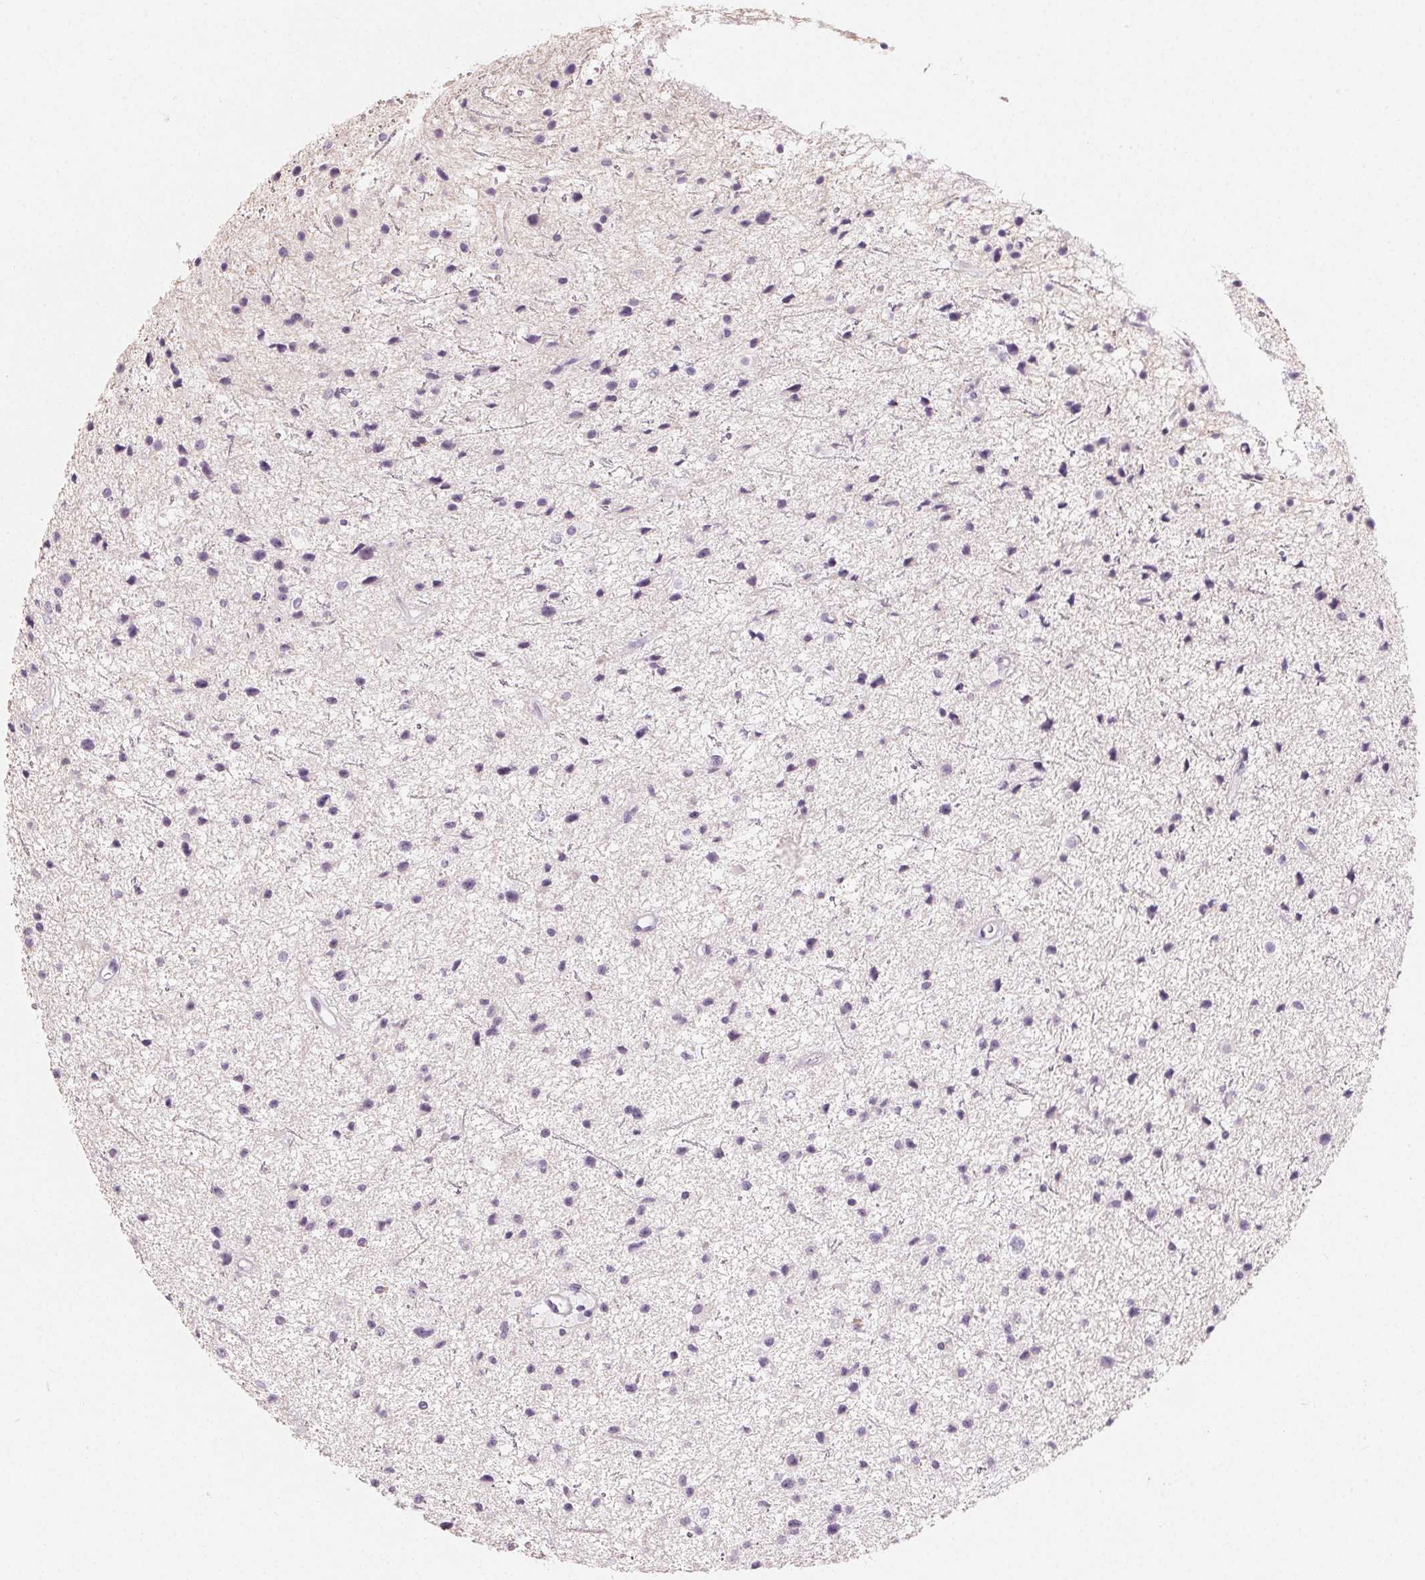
{"staining": {"intensity": "negative", "quantity": "none", "location": "none"}, "tissue": "glioma", "cell_type": "Tumor cells", "image_type": "cancer", "snomed": [{"axis": "morphology", "description": "Glioma, malignant, Low grade"}, {"axis": "topography", "description": "Brain"}], "caption": "Malignant glioma (low-grade) stained for a protein using immunohistochemistry exhibits no staining tumor cells.", "gene": "MIOX", "patient": {"sex": "male", "age": 43}}